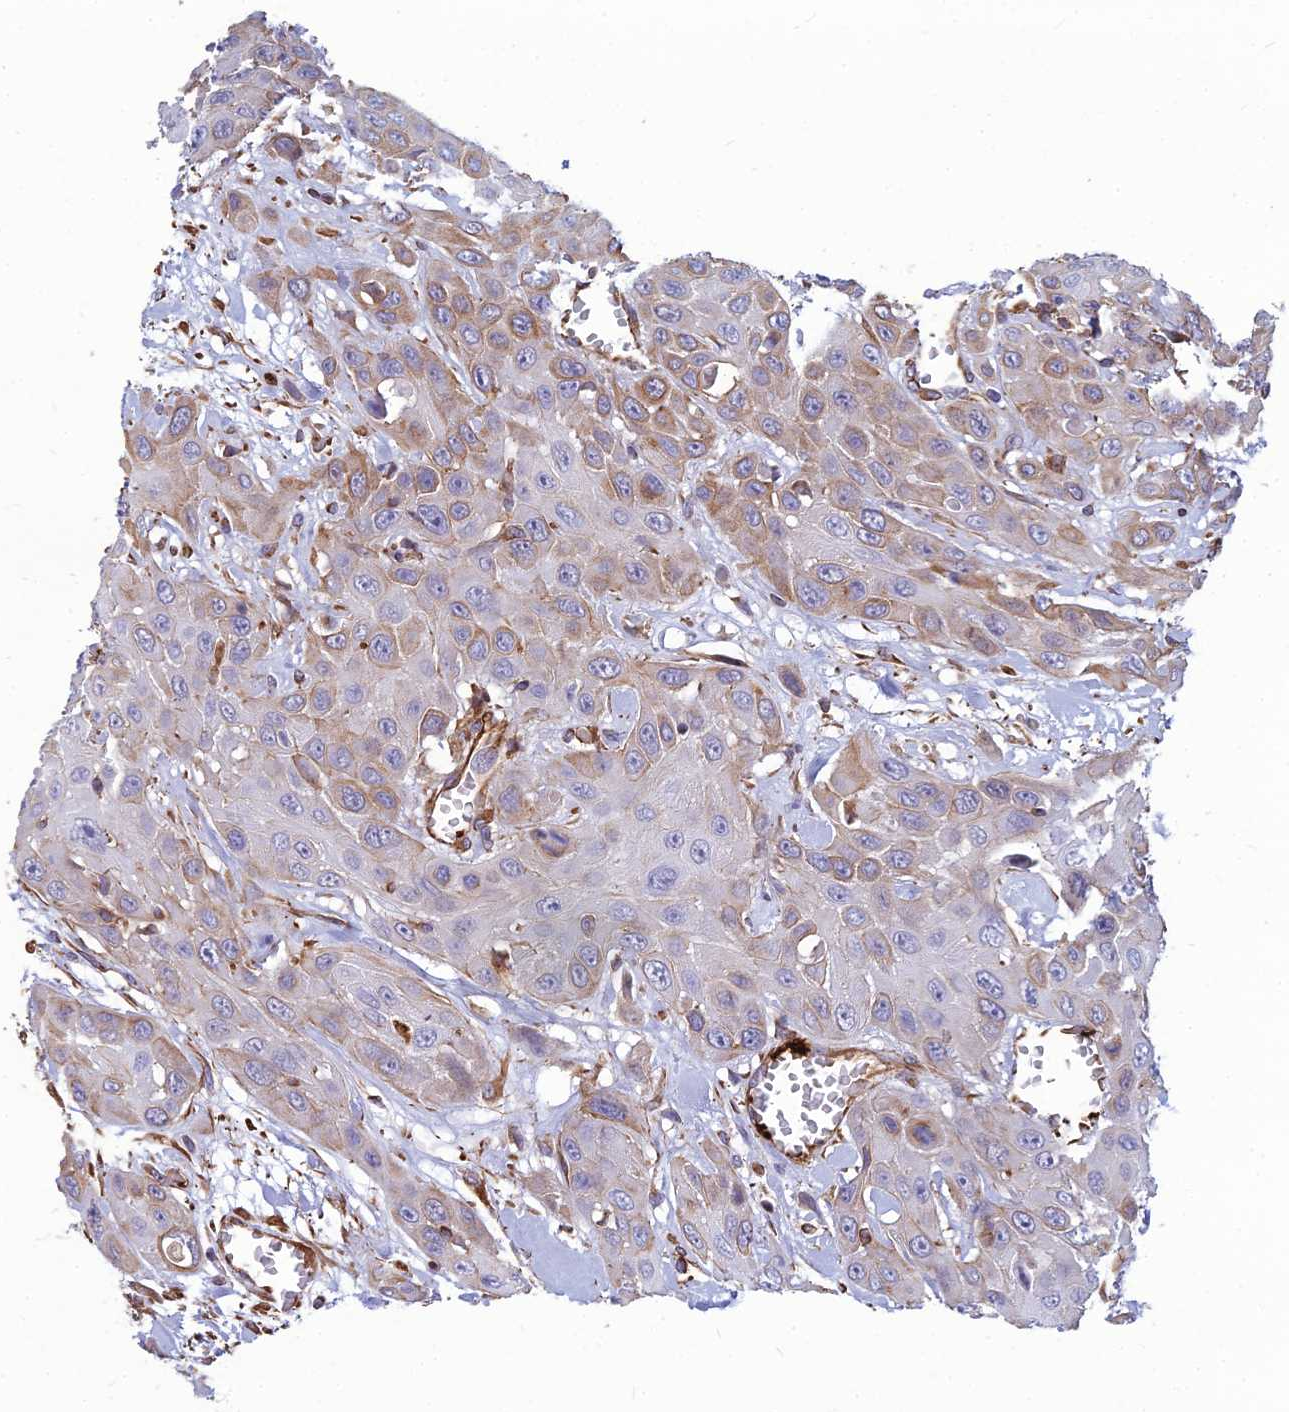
{"staining": {"intensity": "moderate", "quantity": "<25%", "location": "cytoplasmic/membranous"}, "tissue": "head and neck cancer", "cell_type": "Tumor cells", "image_type": "cancer", "snomed": [{"axis": "morphology", "description": "Squamous cell carcinoma, NOS"}, {"axis": "topography", "description": "Head-Neck"}], "caption": "Brown immunohistochemical staining in human head and neck cancer displays moderate cytoplasmic/membranous positivity in about <25% of tumor cells.", "gene": "PSMD11", "patient": {"sex": "male", "age": 81}}